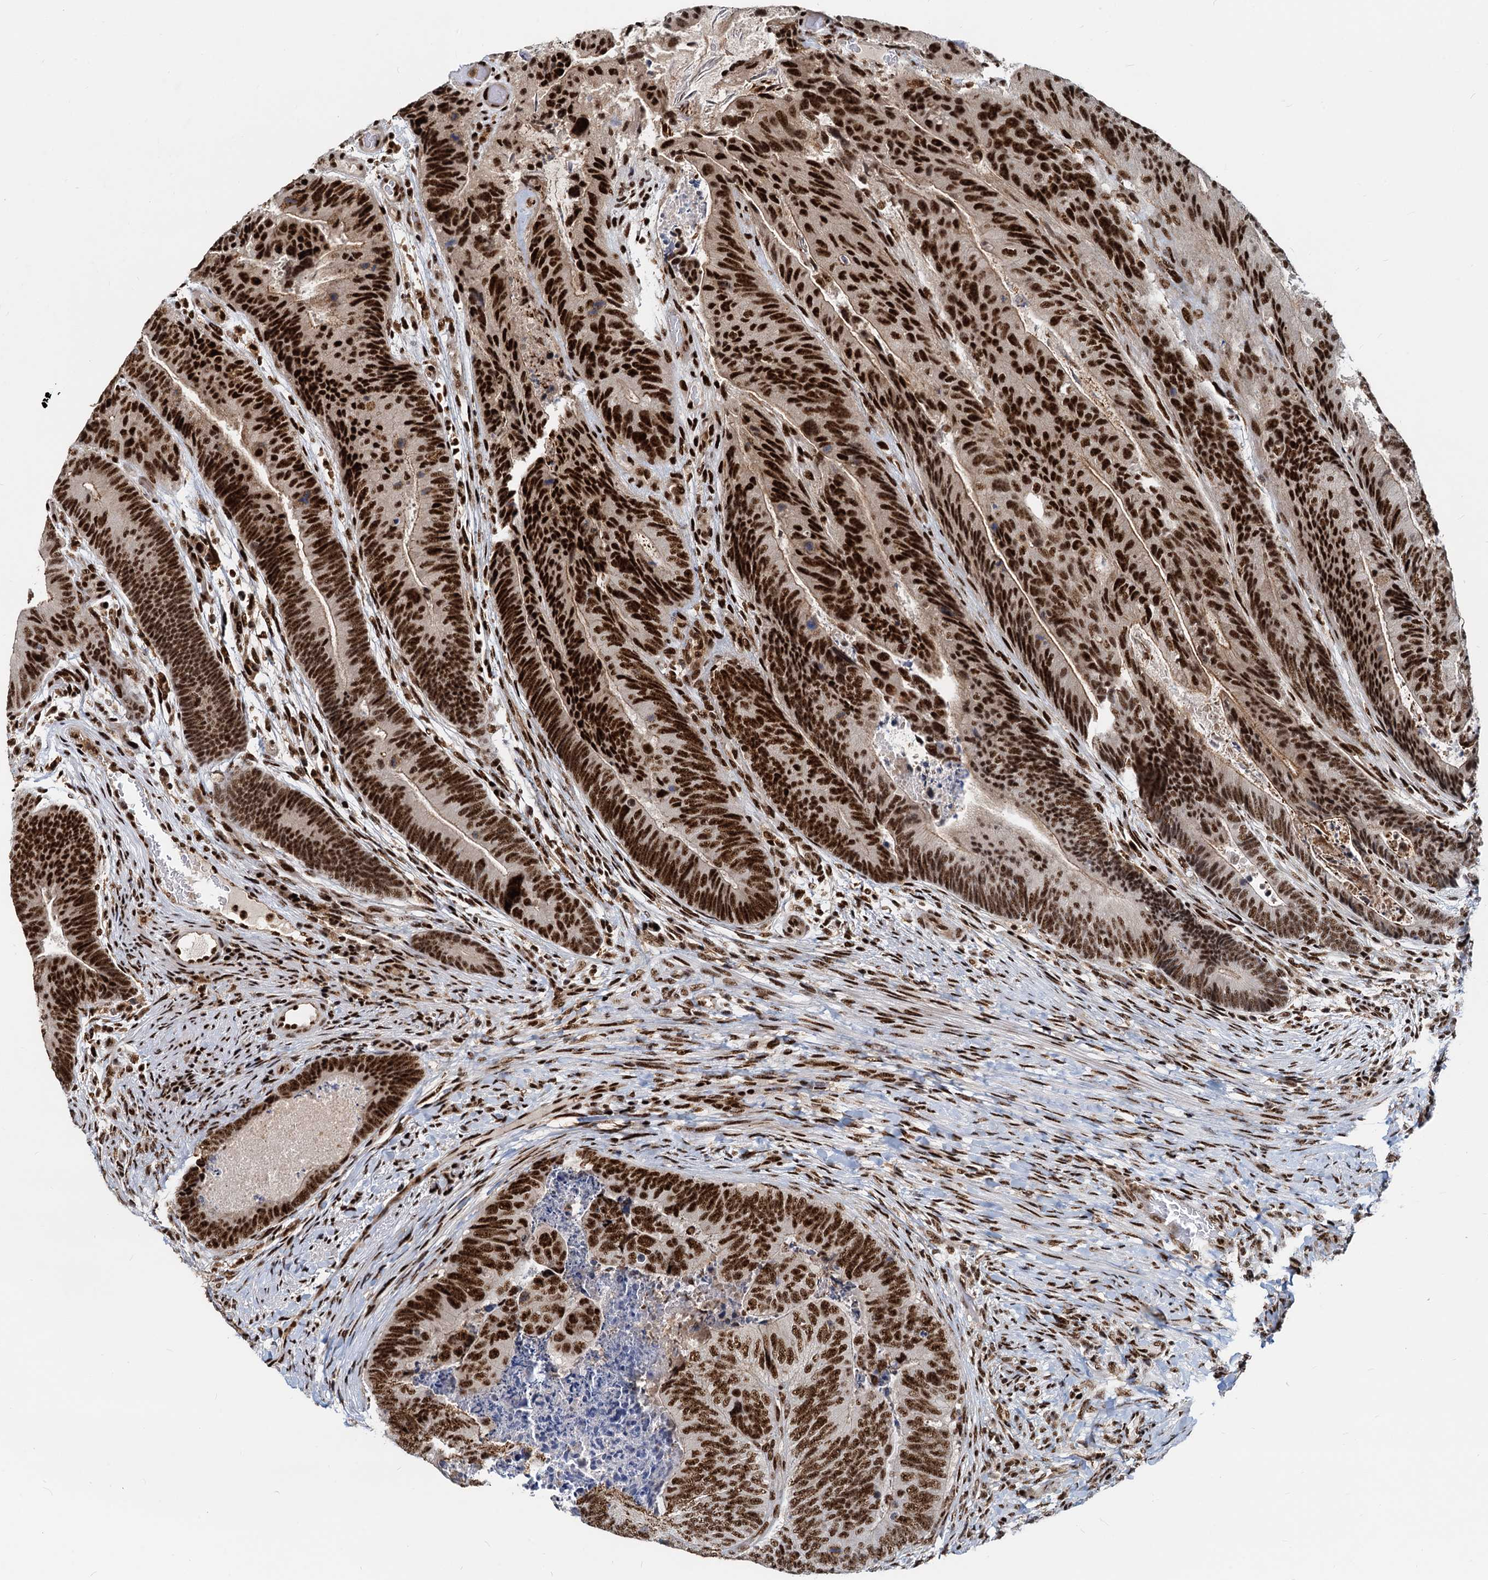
{"staining": {"intensity": "strong", "quantity": ">75%", "location": "nuclear"}, "tissue": "colorectal cancer", "cell_type": "Tumor cells", "image_type": "cancer", "snomed": [{"axis": "morphology", "description": "Adenocarcinoma, NOS"}, {"axis": "topography", "description": "Colon"}], "caption": "Human colorectal adenocarcinoma stained with a protein marker exhibits strong staining in tumor cells.", "gene": "RBM26", "patient": {"sex": "female", "age": 67}}